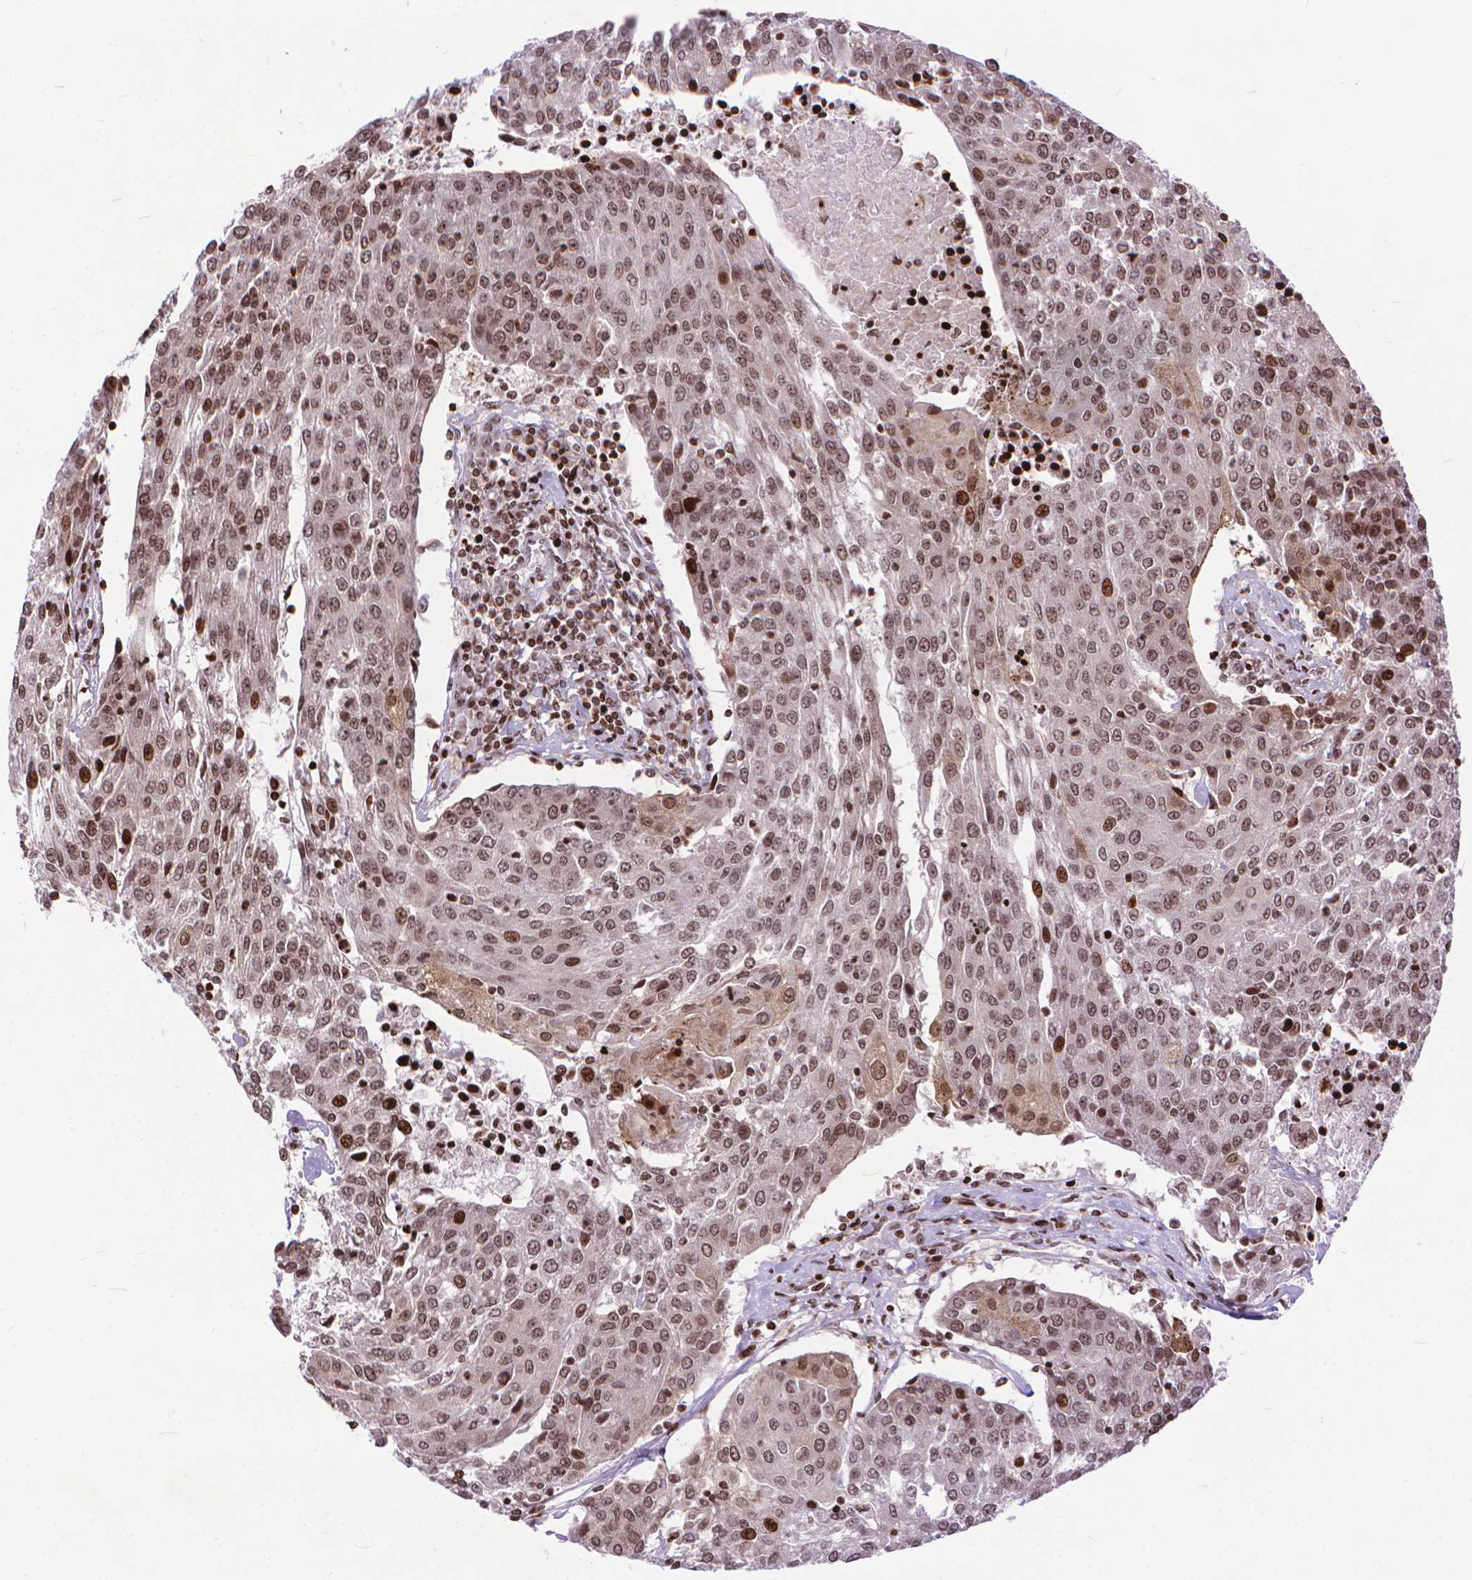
{"staining": {"intensity": "moderate", "quantity": "<25%", "location": "nuclear"}, "tissue": "urothelial cancer", "cell_type": "Tumor cells", "image_type": "cancer", "snomed": [{"axis": "morphology", "description": "Urothelial carcinoma, High grade"}, {"axis": "topography", "description": "Urinary bladder"}], "caption": "DAB (3,3'-diaminobenzidine) immunohistochemical staining of urothelial cancer reveals moderate nuclear protein staining in about <25% of tumor cells.", "gene": "AMER1", "patient": {"sex": "female", "age": 85}}